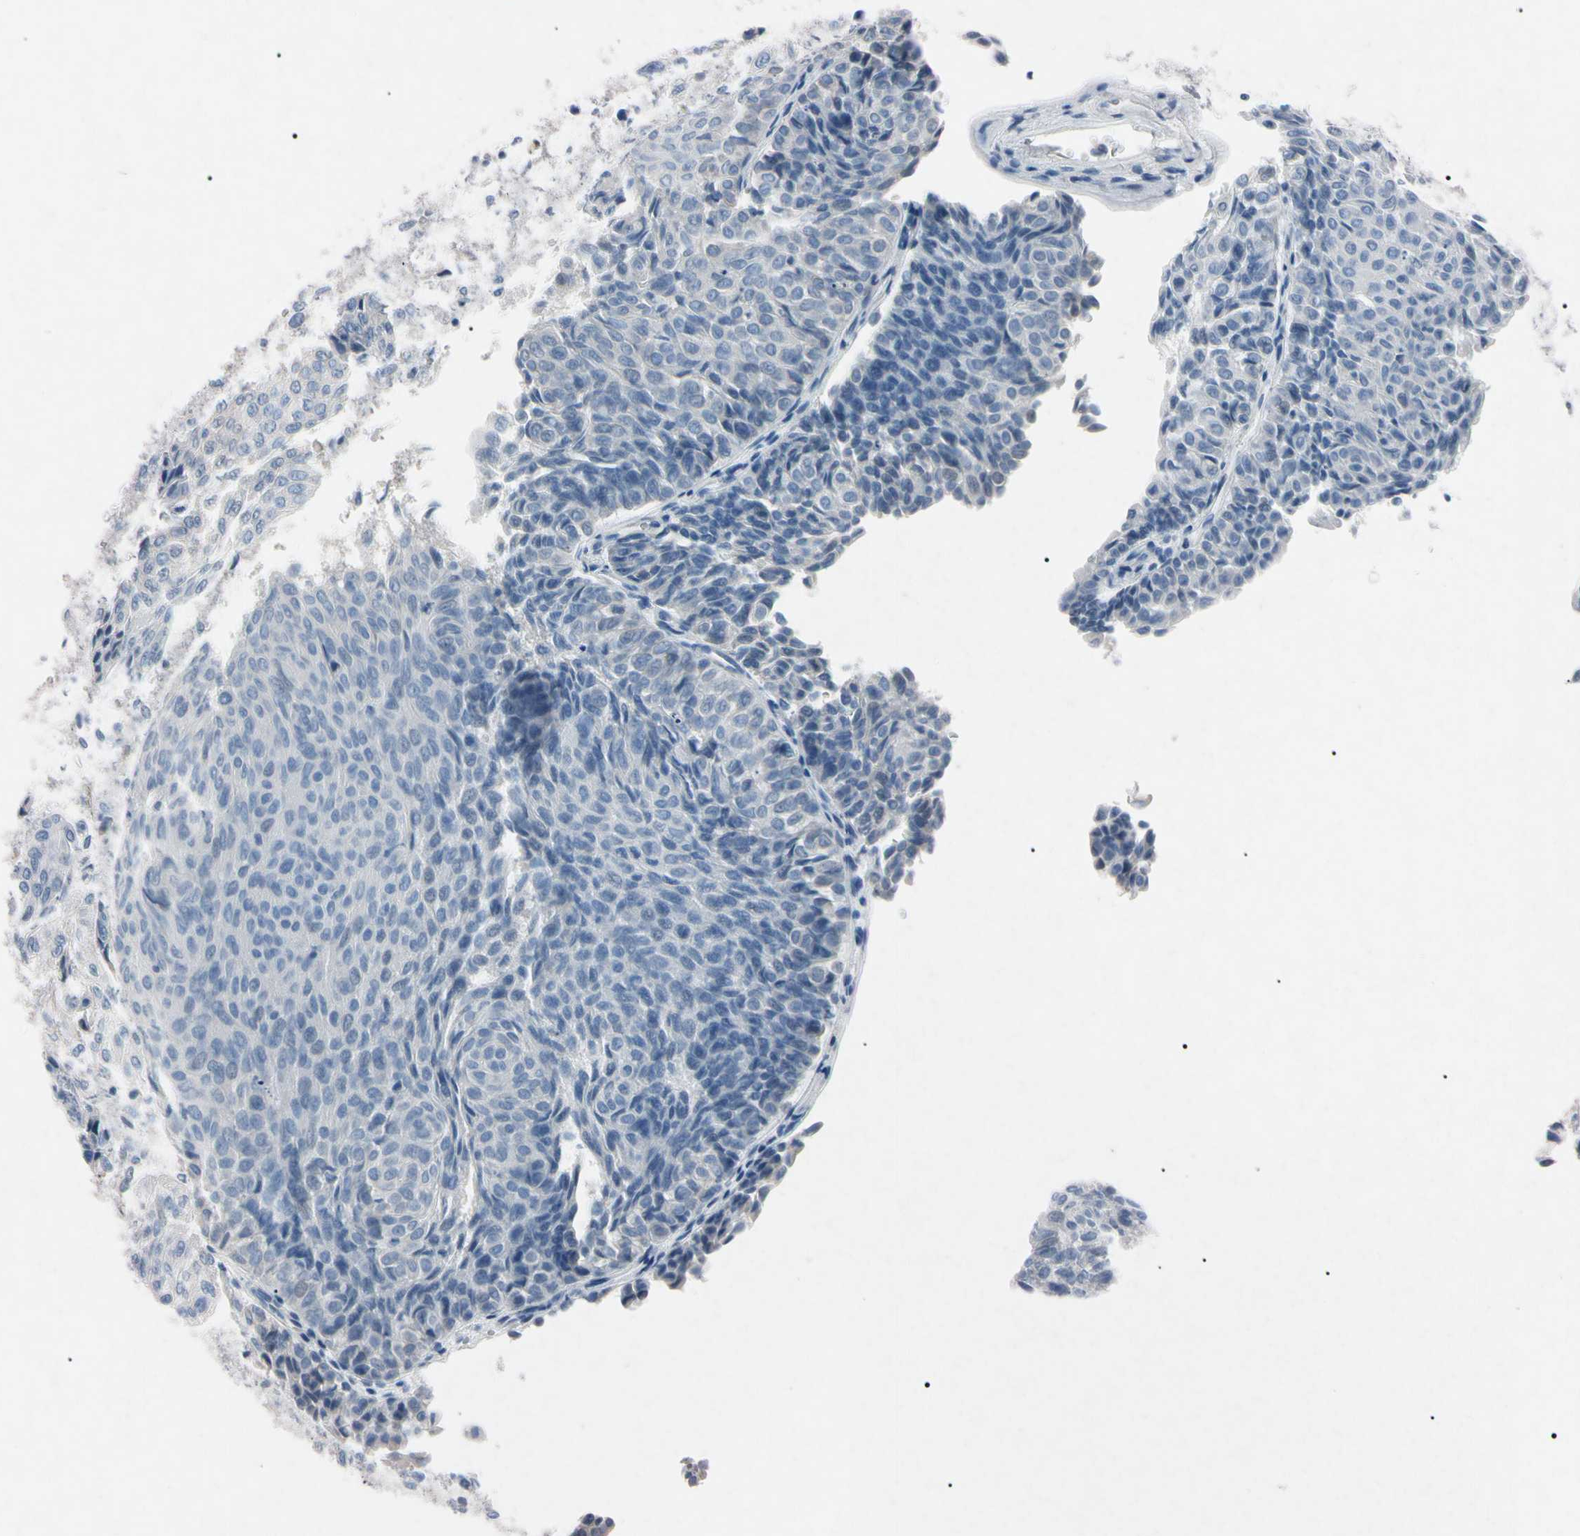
{"staining": {"intensity": "negative", "quantity": "none", "location": "none"}, "tissue": "urothelial cancer", "cell_type": "Tumor cells", "image_type": "cancer", "snomed": [{"axis": "morphology", "description": "Urothelial carcinoma, Low grade"}, {"axis": "topography", "description": "Urinary bladder"}], "caption": "Immunohistochemistry (IHC) micrograph of human urothelial carcinoma (low-grade) stained for a protein (brown), which reveals no expression in tumor cells. (Stains: DAB IHC with hematoxylin counter stain, Microscopy: brightfield microscopy at high magnification).", "gene": "ELN", "patient": {"sex": "male", "age": 78}}